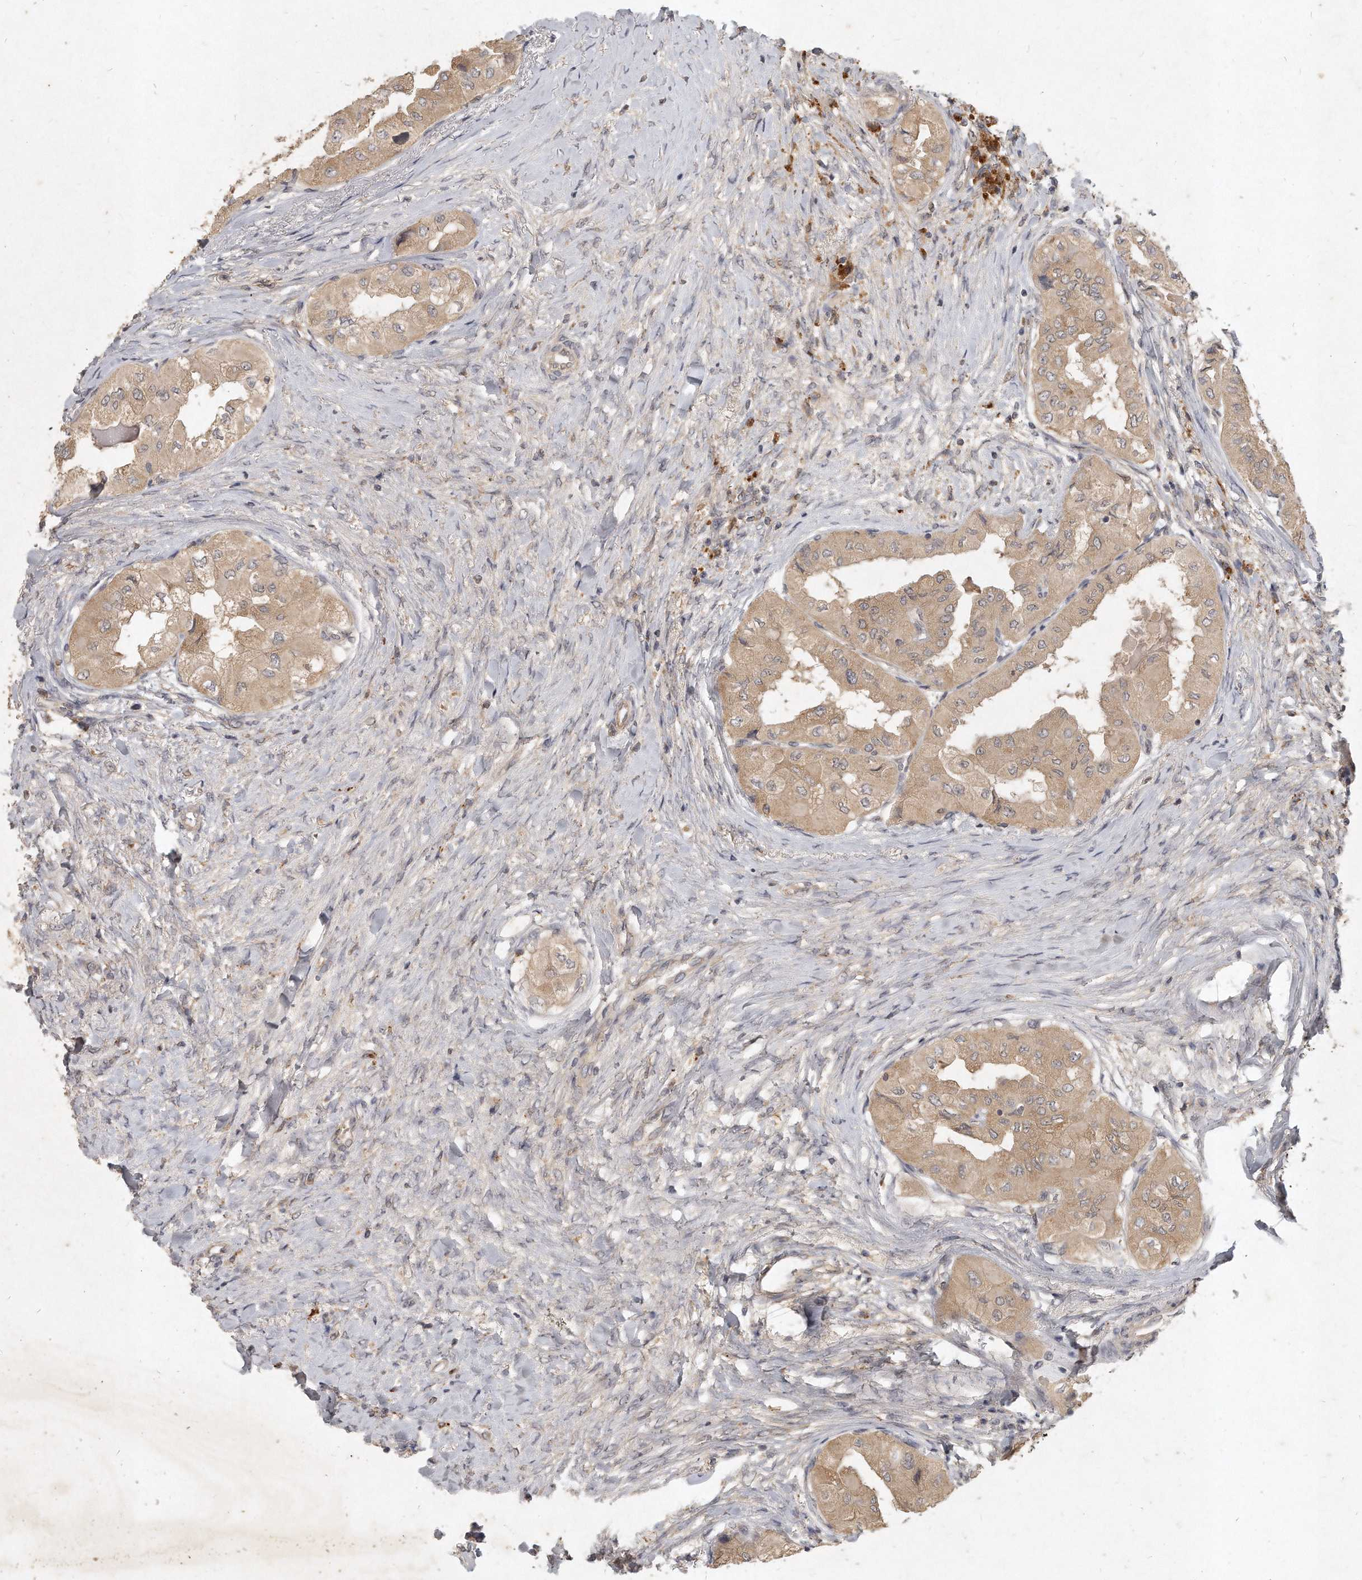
{"staining": {"intensity": "moderate", "quantity": ">75%", "location": "cytoplasmic/membranous"}, "tissue": "thyroid cancer", "cell_type": "Tumor cells", "image_type": "cancer", "snomed": [{"axis": "morphology", "description": "Papillary adenocarcinoma, NOS"}, {"axis": "topography", "description": "Thyroid gland"}], "caption": "Thyroid cancer was stained to show a protein in brown. There is medium levels of moderate cytoplasmic/membranous expression in about >75% of tumor cells. The protein is shown in brown color, while the nuclei are stained blue.", "gene": "LGALS8", "patient": {"sex": "female", "age": 59}}